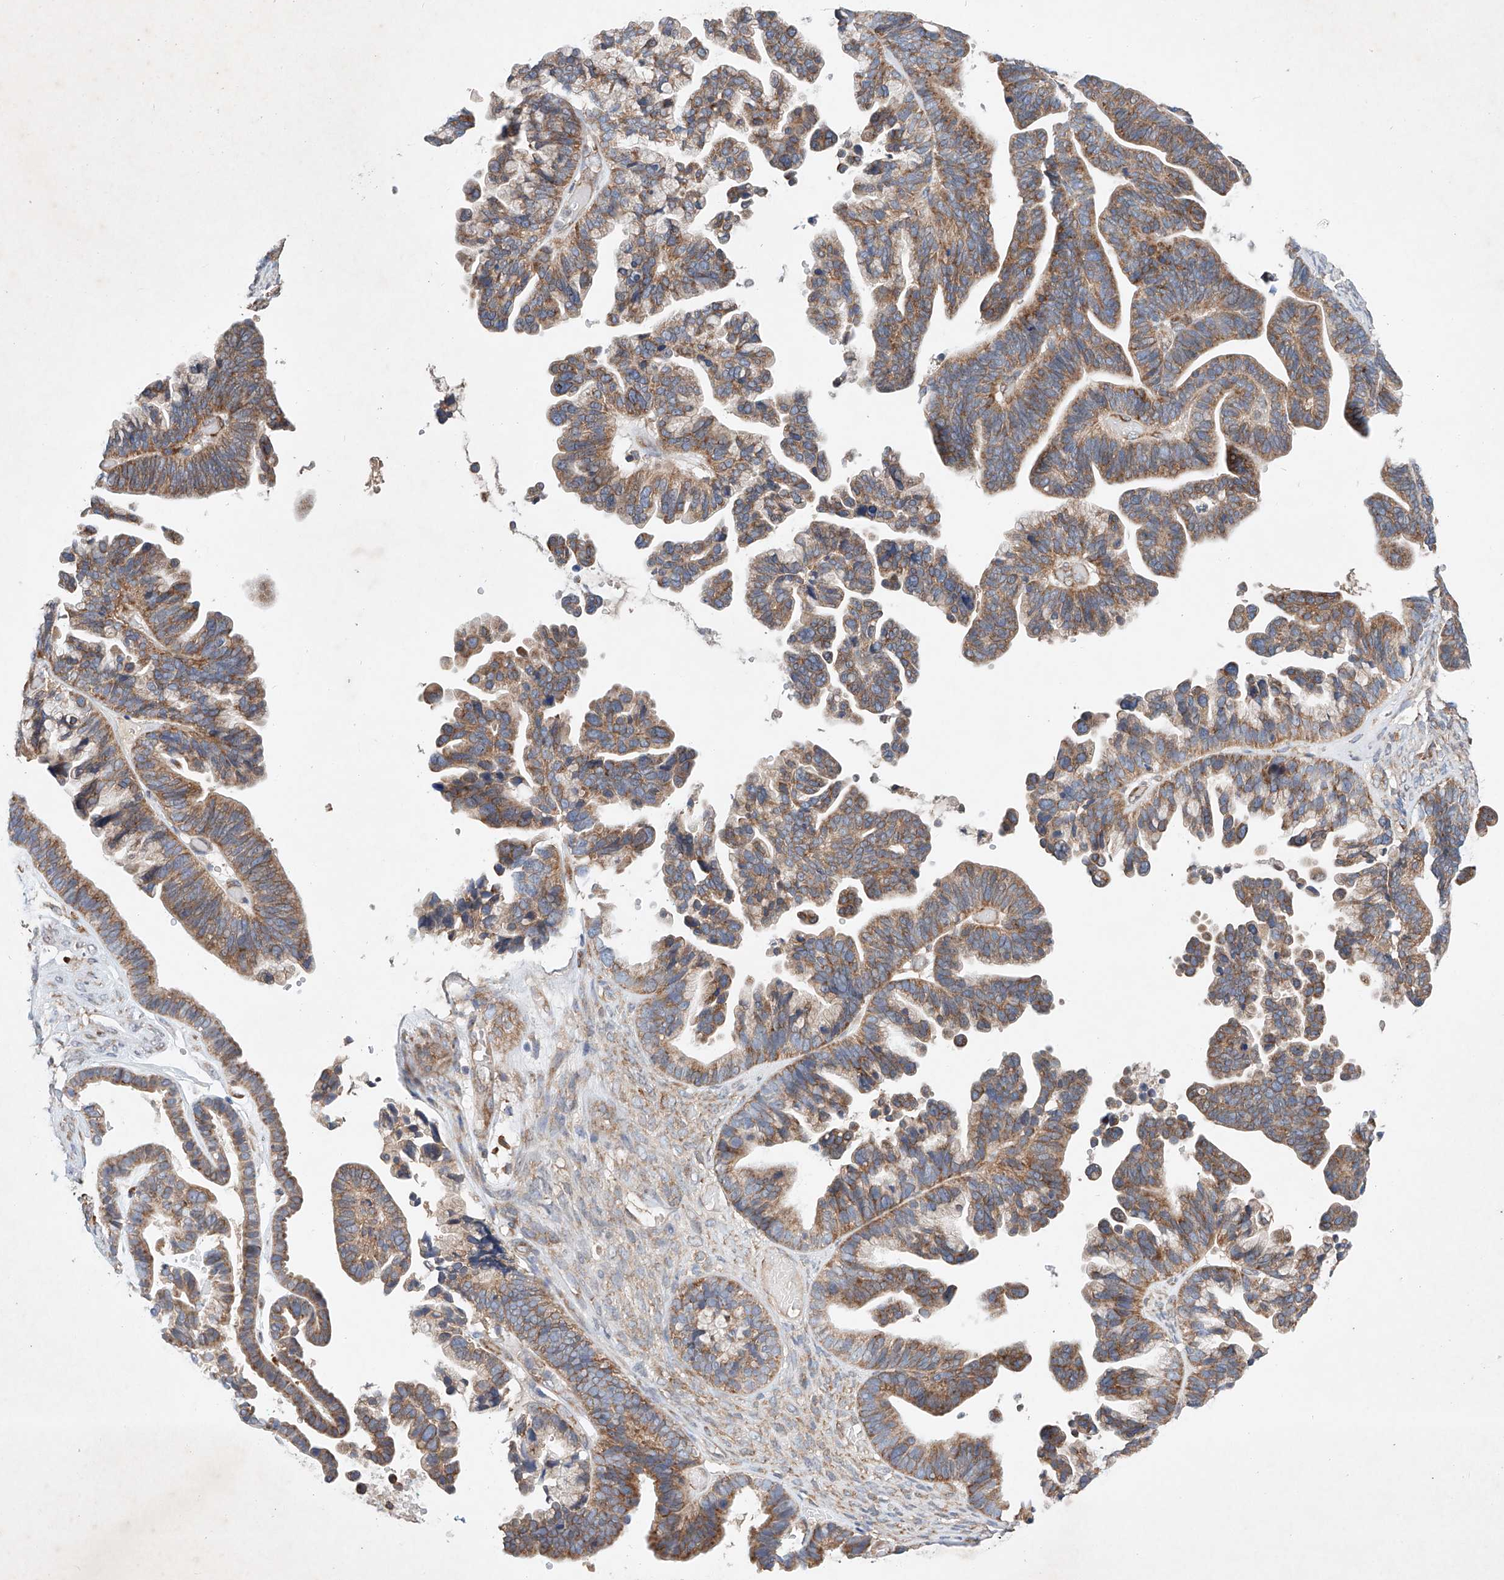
{"staining": {"intensity": "moderate", "quantity": ">75%", "location": "cytoplasmic/membranous"}, "tissue": "ovarian cancer", "cell_type": "Tumor cells", "image_type": "cancer", "snomed": [{"axis": "morphology", "description": "Cystadenocarcinoma, serous, NOS"}, {"axis": "topography", "description": "Ovary"}], "caption": "Tumor cells display moderate cytoplasmic/membranous expression in about >75% of cells in ovarian cancer (serous cystadenocarcinoma).", "gene": "FASTK", "patient": {"sex": "female", "age": 56}}